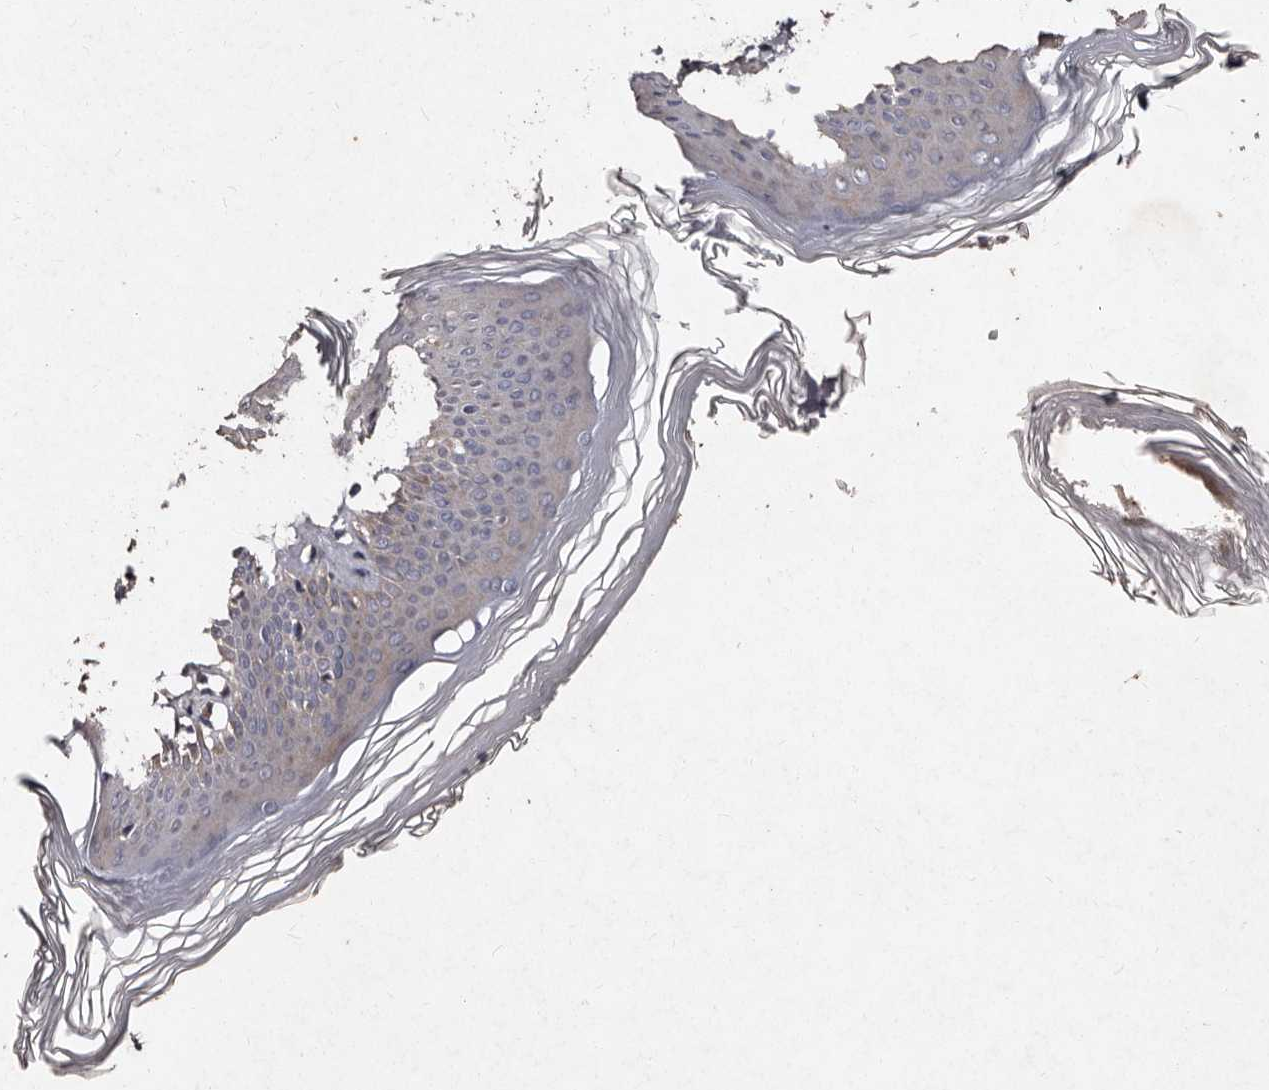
{"staining": {"intensity": "weak", "quantity": ">75%", "location": "cytoplasmic/membranous"}, "tissue": "skin", "cell_type": "Fibroblasts", "image_type": "normal", "snomed": [{"axis": "morphology", "description": "Normal tissue, NOS"}, {"axis": "topography", "description": "Skin"}], "caption": "The image reveals immunohistochemical staining of normal skin. There is weak cytoplasmic/membranous positivity is identified in about >75% of fibroblasts. The staining was performed using DAB, with brown indicating positive protein expression. Nuclei are stained blue with hematoxylin.", "gene": "TFB1M", "patient": {"sex": "female", "age": 27}}